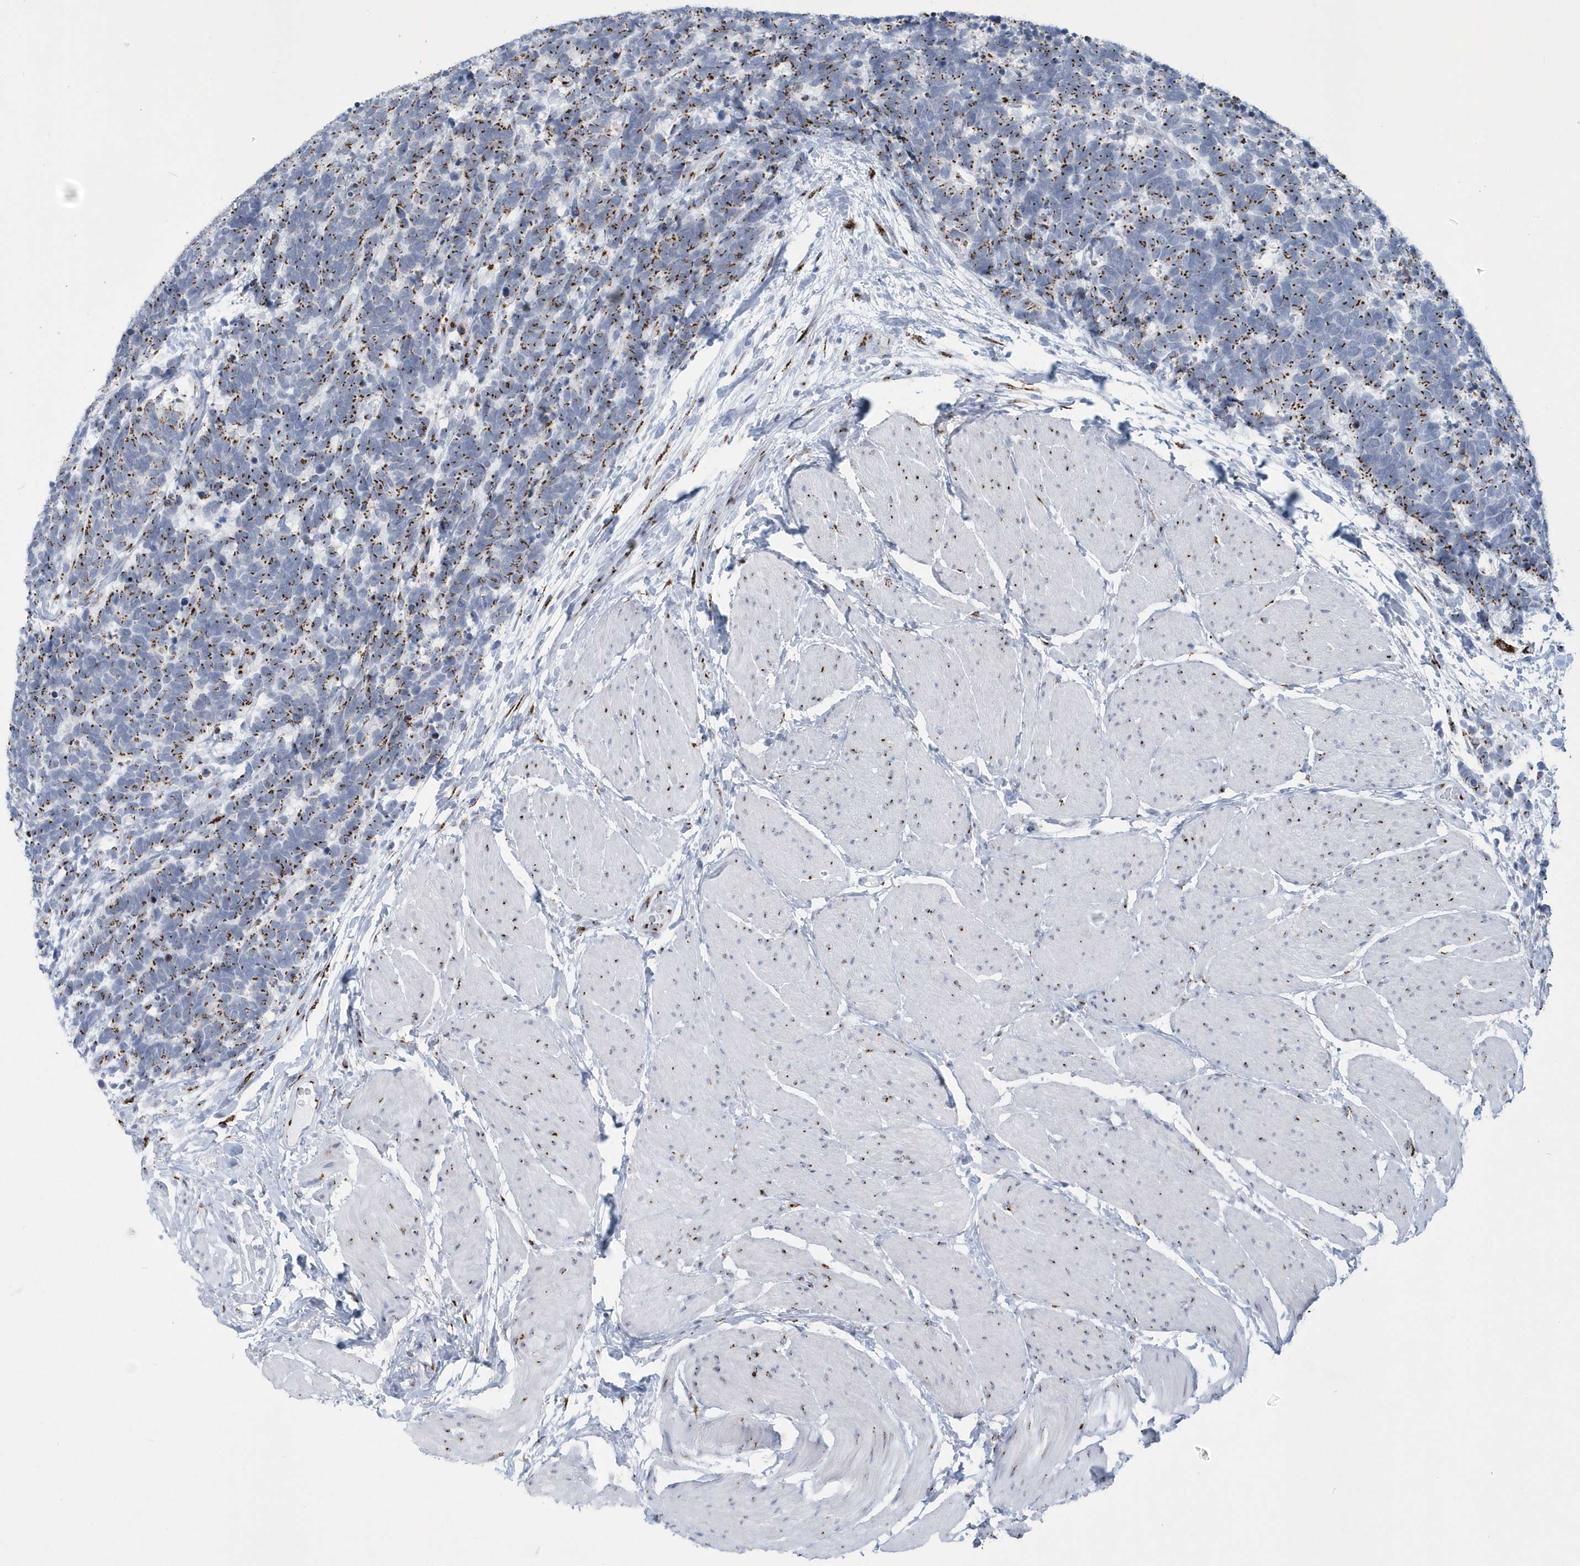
{"staining": {"intensity": "moderate", "quantity": "25%-75%", "location": "cytoplasmic/membranous"}, "tissue": "carcinoid", "cell_type": "Tumor cells", "image_type": "cancer", "snomed": [{"axis": "morphology", "description": "Carcinoma, NOS"}, {"axis": "morphology", "description": "Carcinoid, malignant, NOS"}, {"axis": "topography", "description": "Urinary bladder"}], "caption": "IHC image of human carcinoid stained for a protein (brown), which demonstrates medium levels of moderate cytoplasmic/membranous positivity in about 25%-75% of tumor cells.", "gene": "SLX9", "patient": {"sex": "male", "age": 57}}